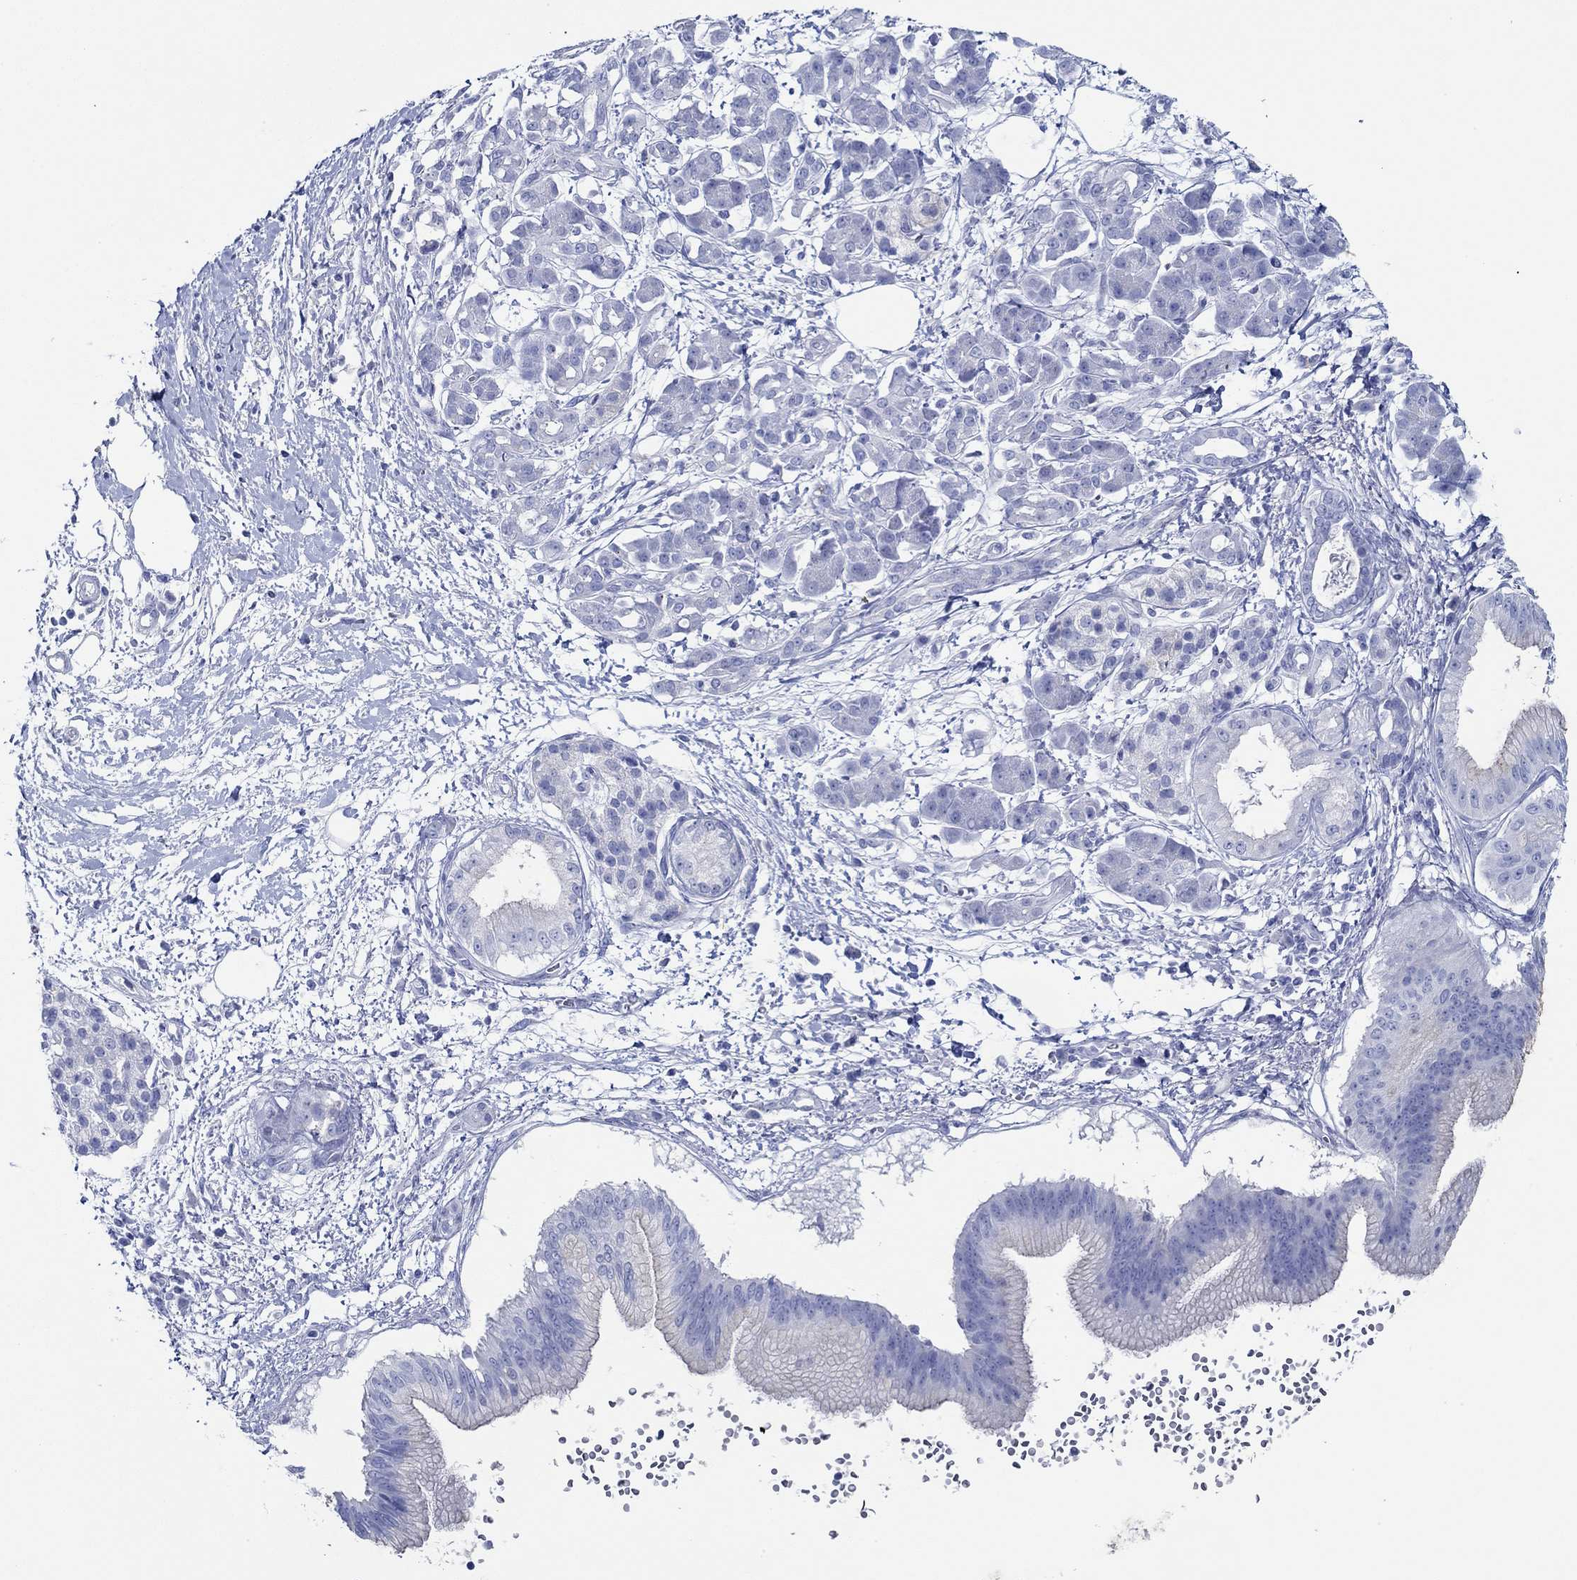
{"staining": {"intensity": "negative", "quantity": "none", "location": "none"}, "tissue": "pancreatic cancer", "cell_type": "Tumor cells", "image_type": "cancer", "snomed": [{"axis": "morphology", "description": "Adenocarcinoma, NOS"}, {"axis": "topography", "description": "Pancreas"}], "caption": "A high-resolution photomicrograph shows immunohistochemistry (IHC) staining of pancreatic cancer (adenocarcinoma), which shows no significant positivity in tumor cells.", "gene": "IGFBP6", "patient": {"sex": "male", "age": 72}}